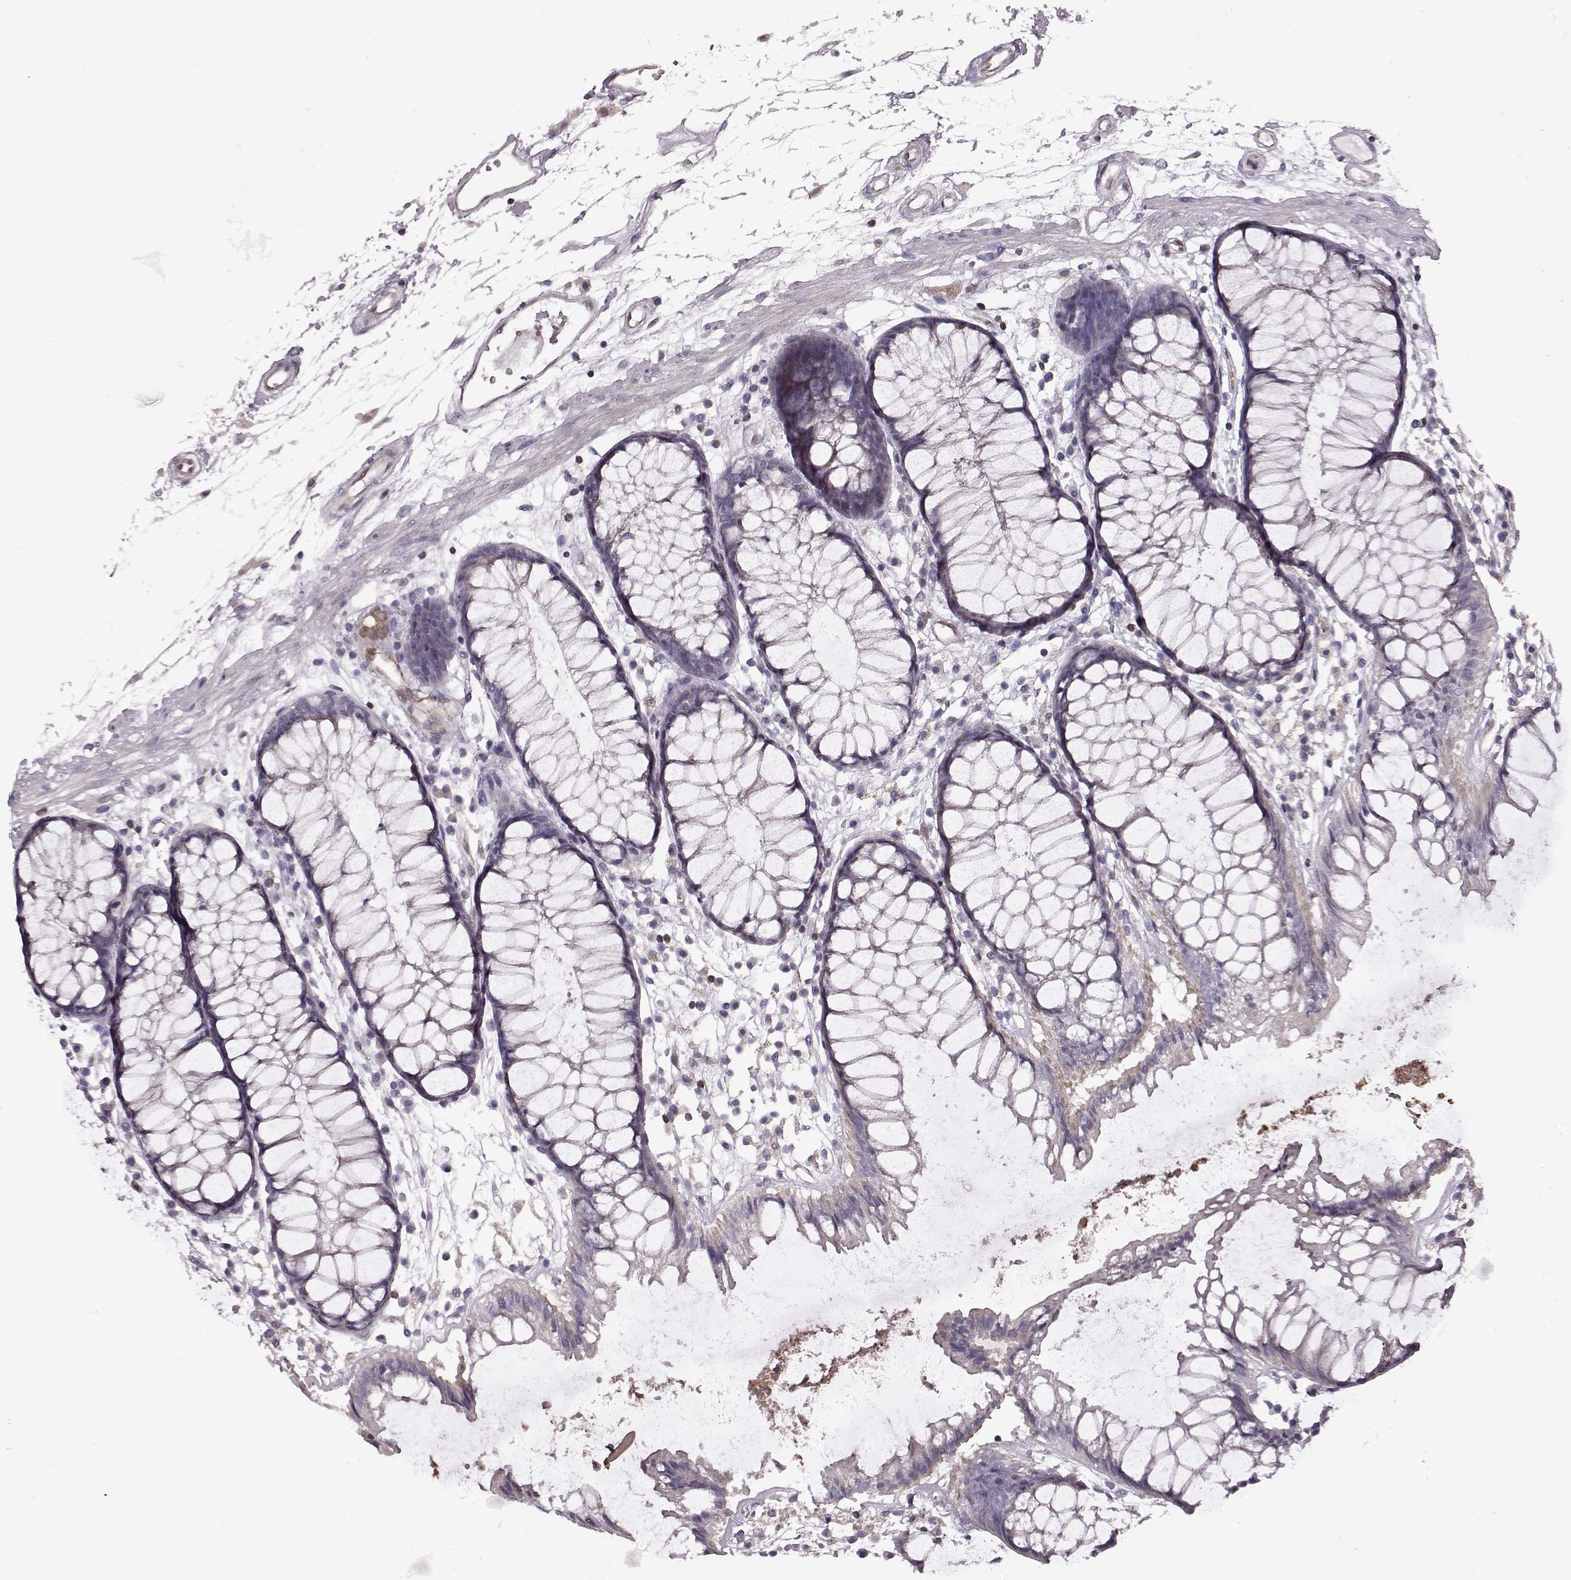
{"staining": {"intensity": "negative", "quantity": "none", "location": "none"}, "tissue": "colon", "cell_type": "Endothelial cells", "image_type": "normal", "snomed": [{"axis": "morphology", "description": "Normal tissue, NOS"}, {"axis": "morphology", "description": "Adenocarcinoma, NOS"}, {"axis": "topography", "description": "Colon"}], "caption": "Protein analysis of normal colon exhibits no significant staining in endothelial cells.", "gene": "CDC42SE1", "patient": {"sex": "male", "age": 65}}